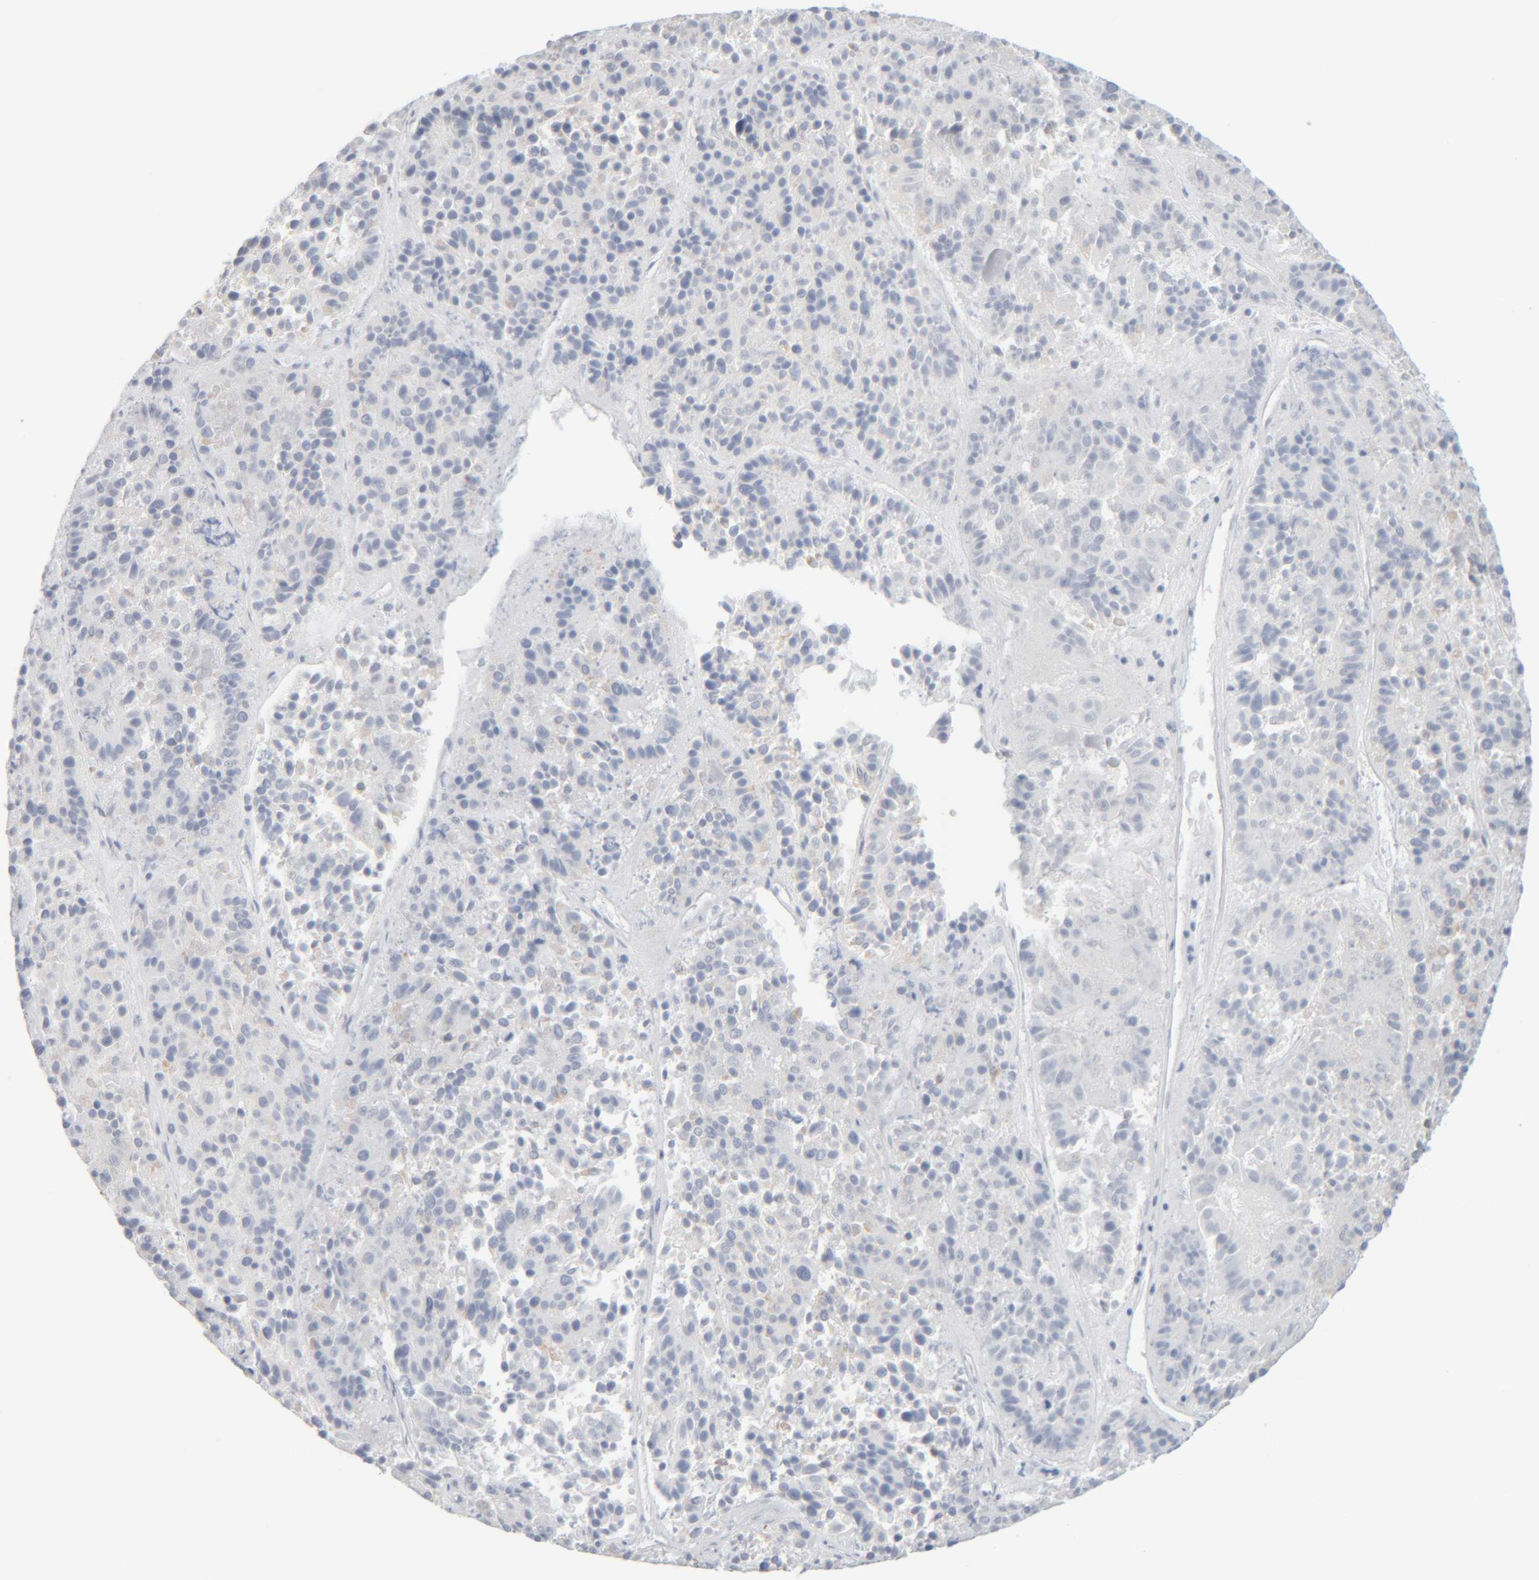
{"staining": {"intensity": "negative", "quantity": "none", "location": "none"}, "tissue": "pancreatic cancer", "cell_type": "Tumor cells", "image_type": "cancer", "snomed": [{"axis": "morphology", "description": "Adenocarcinoma, NOS"}, {"axis": "topography", "description": "Pancreas"}], "caption": "Human adenocarcinoma (pancreatic) stained for a protein using immunohistochemistry demonstrates no positivity in tumor cells.", "gene": "RIDA", "patient": {"sex": "male", "age": 50}}